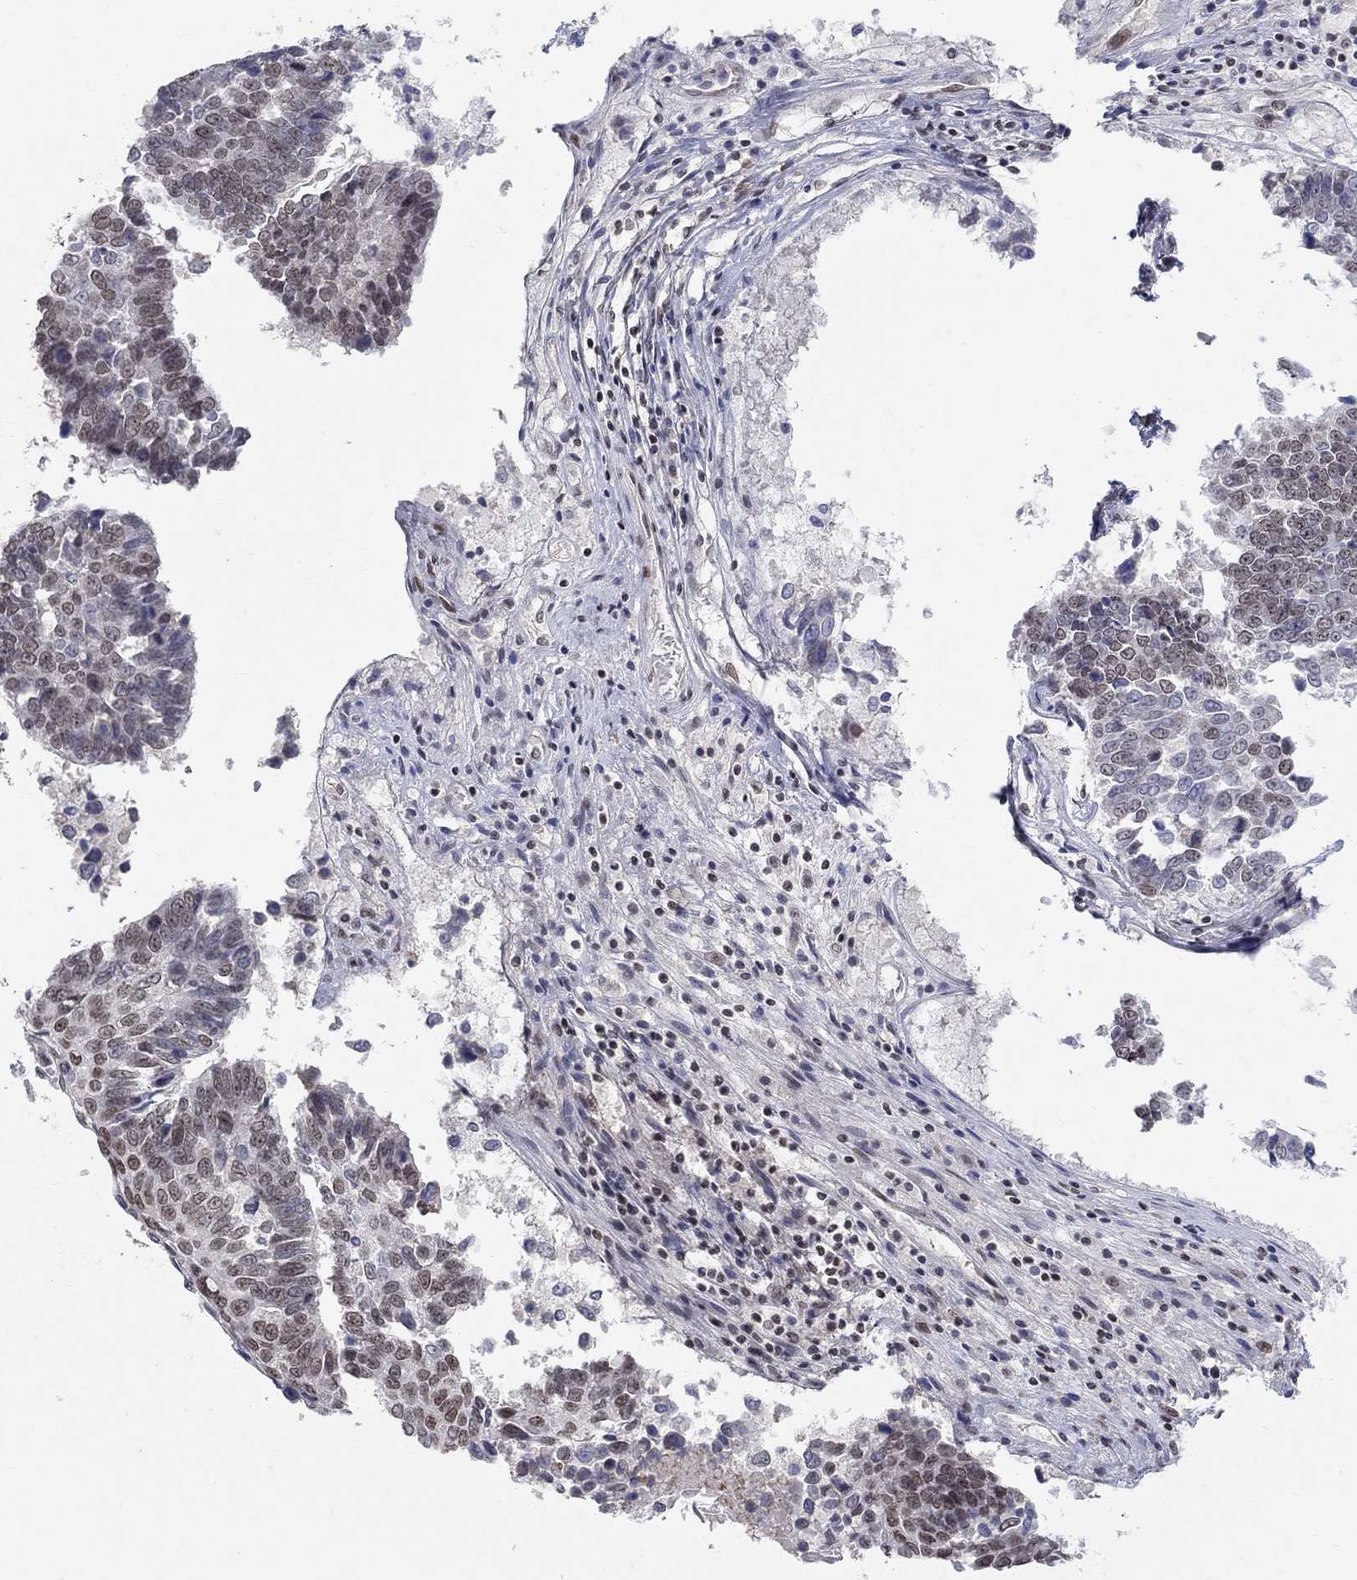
{"staining": {"intensity": "moderate", "quantity": "<25%", "location": "cytoplasmic/membranous"}, "tissue": "lung cancer", "cell_type": "Tumor cells", "image_type": "cancer", "snomed": [{"axis": "morphology", "description": "Squamous cell carcinoma, NOS"}, {"axis": "topography", "description": "Lung"}], "caption": "An image of lung squamous cell carcinoma stained for a protein displays moderate cytoplasmic/membranous brown staining in tumor cells.", "gene": "KLF12", "patient": {"sex": "male", "age": 73}}